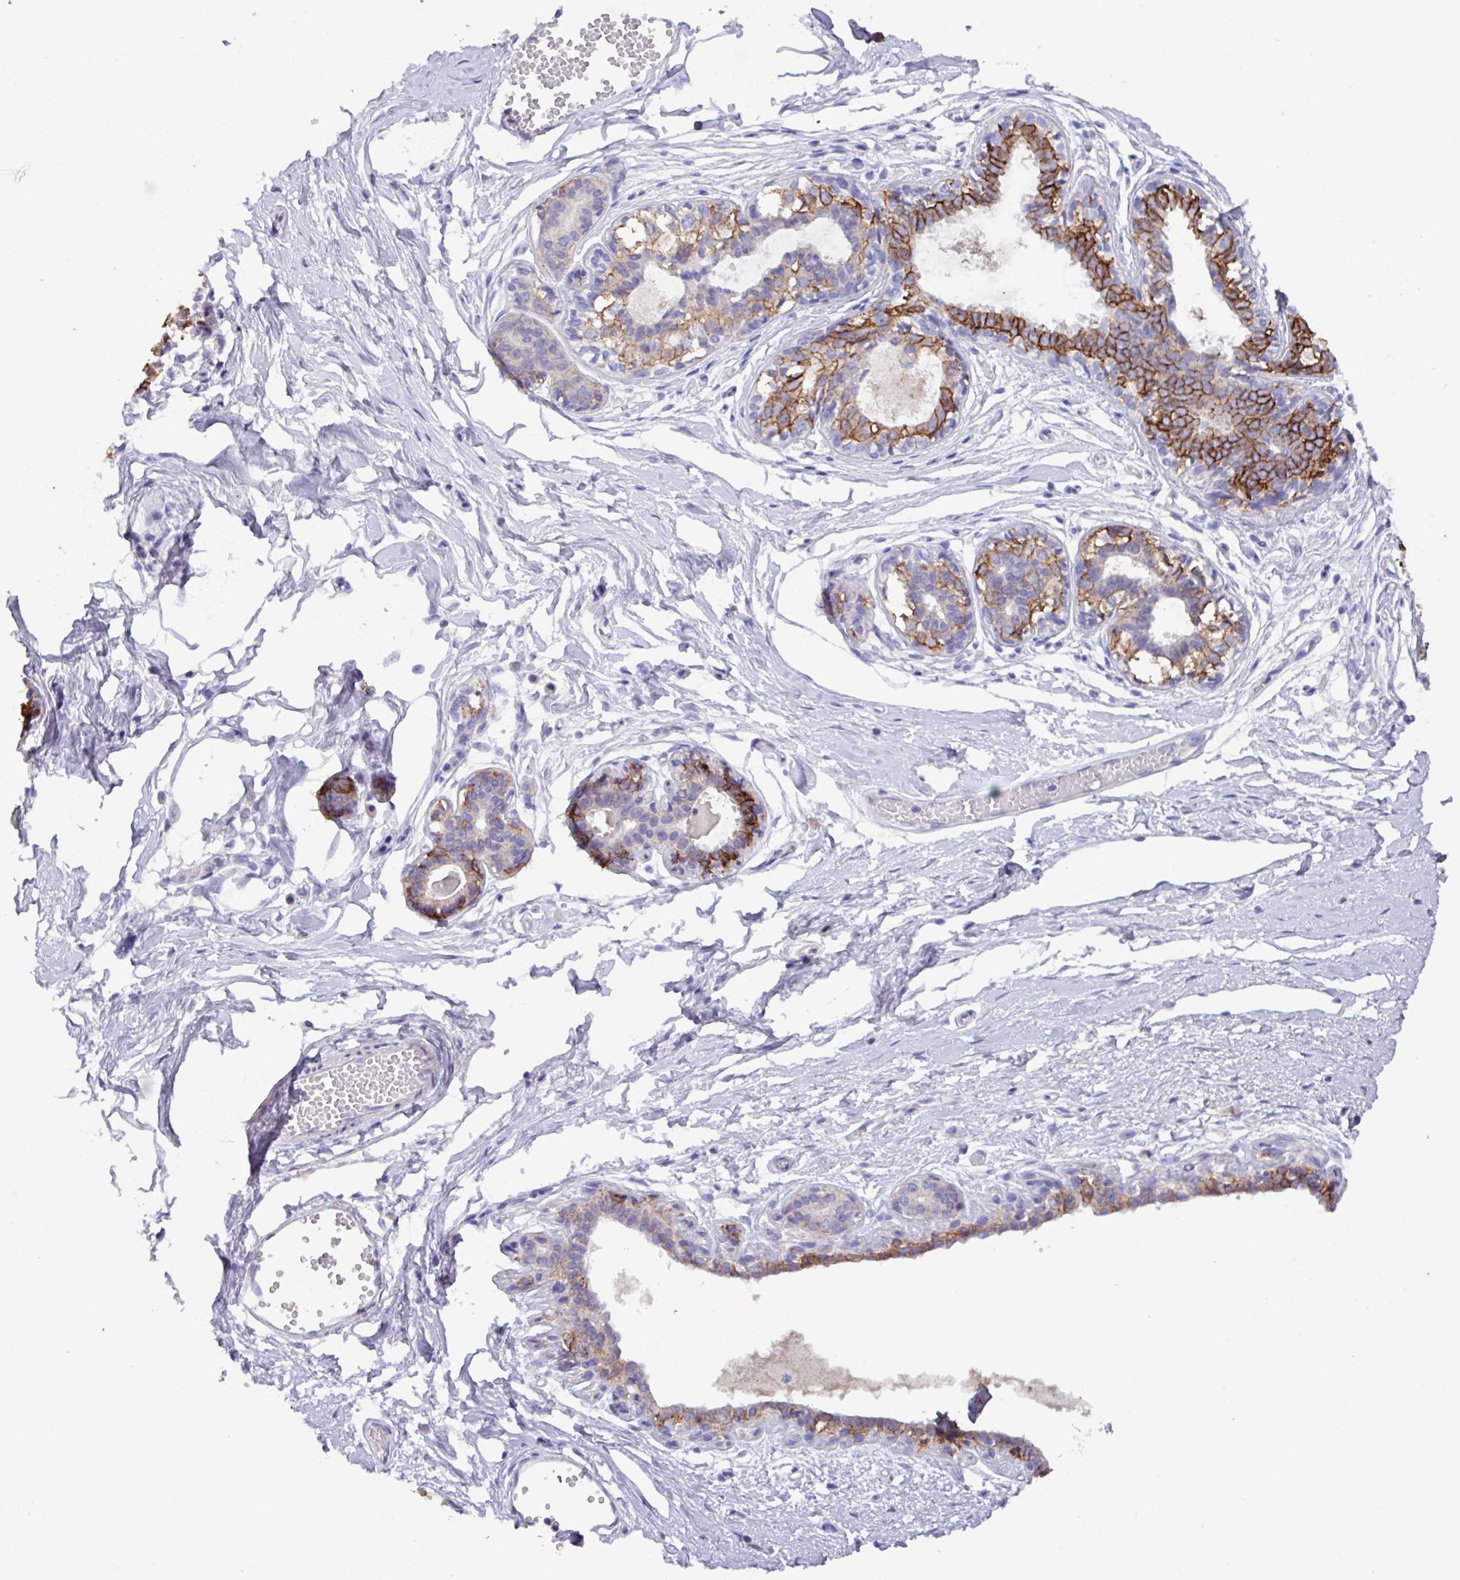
{"staining": {"intensity": "negative", "quantity": "none", "location": "none"}, "tissue": "breast", "cell_type": "Adipocytes", "image_type": "normal", "snomed": [{"axis": "morphology", "description": "Normal tissue, NOS"}, {"axis": "topography", "description": "Breast"}], "caption": "Photomicrograph shows no significant protein positivity in adipocytes of unremarkable breast. (DAB IHC visualized using brightfield microscopy, high magnification).", "gene": "EPCAM", "patient": {"sex": "female", "age": 45}}